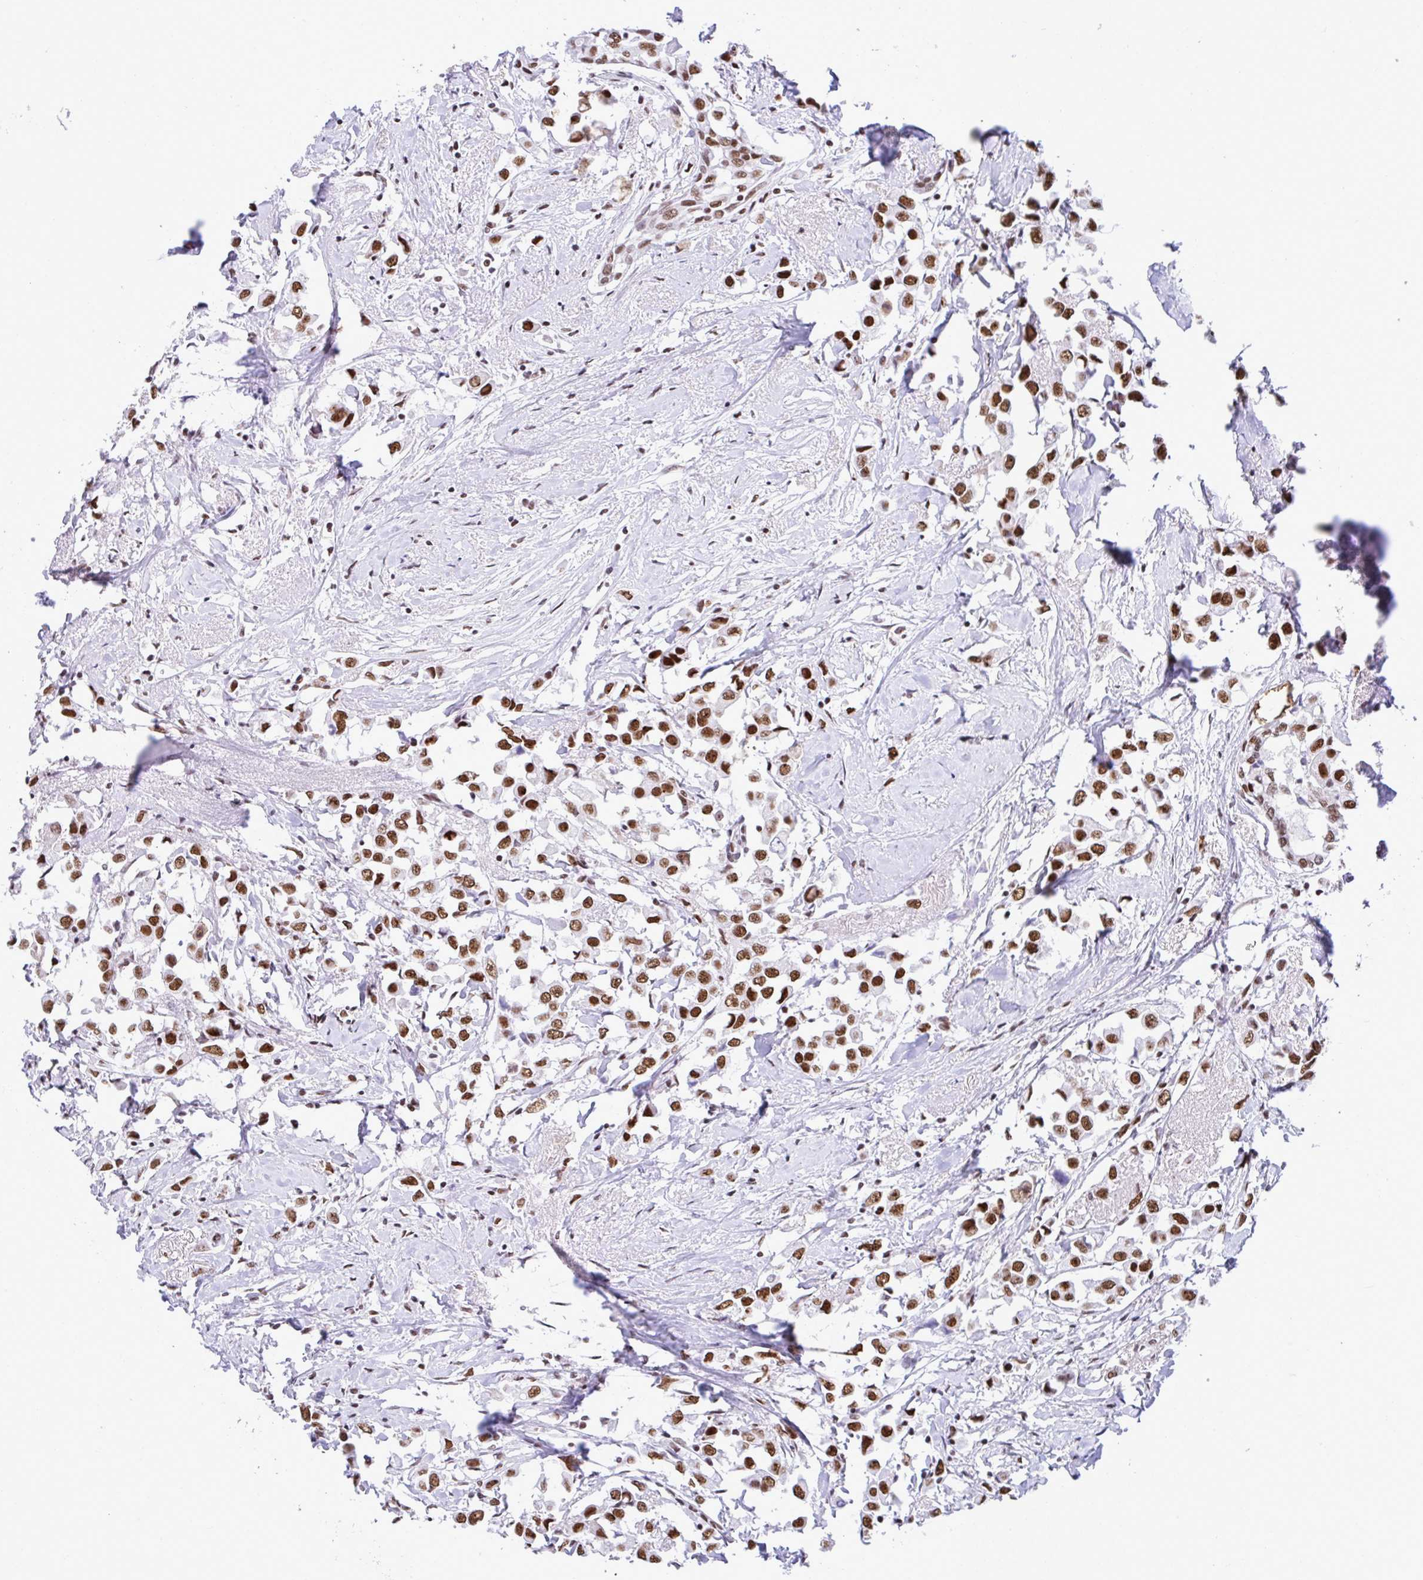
{"staining": {"intensity": "strong", "quantity": ">75%", "location": "nuclear"}, "tissue": "breast cancer", "cell_type": "Tumor cells", "image_type": "cancer", "snomed": [{"axis": "morphology", "description": "Duct carcinoma"}, {"axis": "topography", "description": "Breast"}], "caption": "A high-resolution micrograph shows IHC staining of breast infiltrating ductal carcinoma, which reveals strong nuclear staining in about >75% of tumor cells.", "gene": "DDX52", "patient": {"sex": "female", "age": 61}}